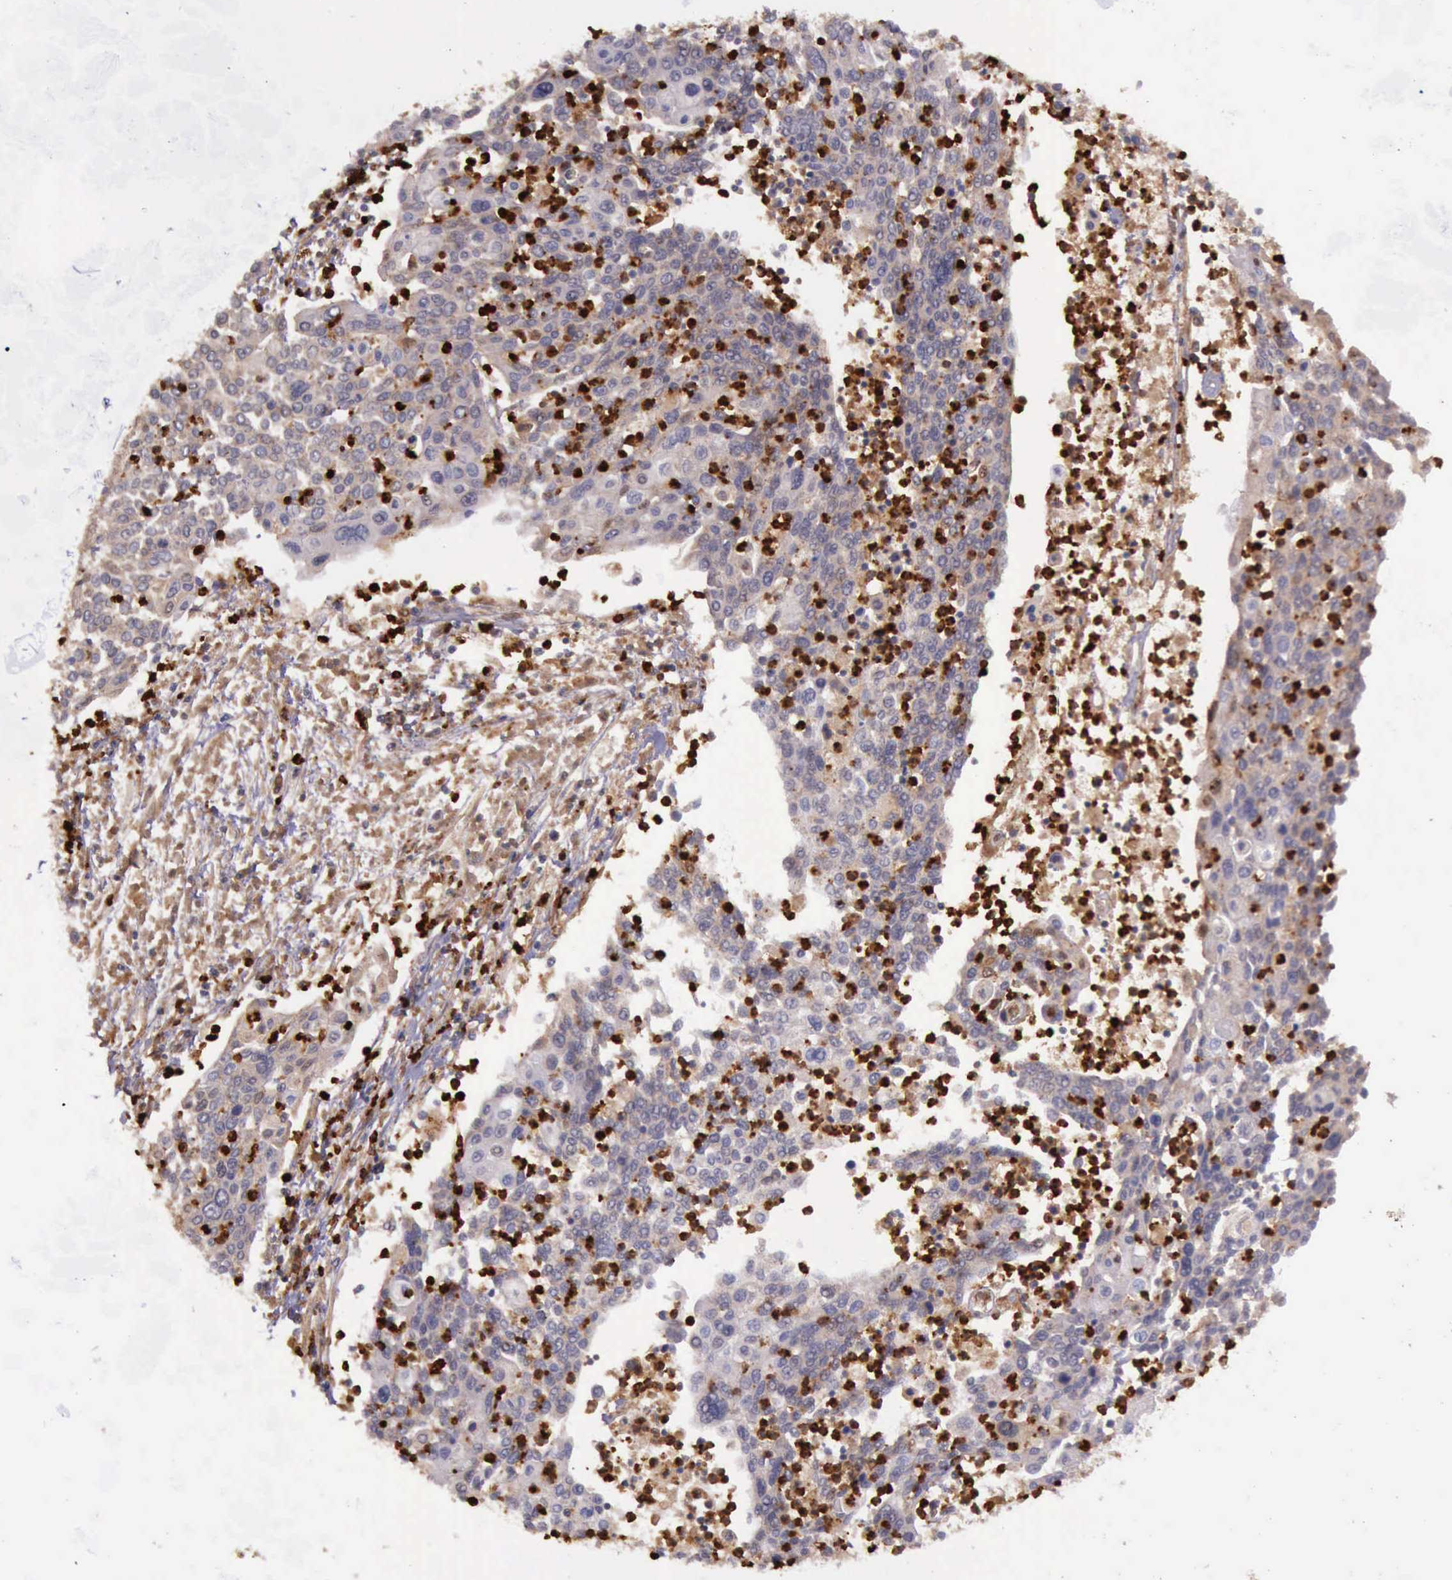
{"staining": {"intensity": "weak", "quantity": "25%-75%", "location": "cytoplasmic/membranous"}, "tissue": "cervical cancer", "cell_type": "Tumor cells", "image_type": "cancer", "snomed": [{"axis": "morphology", "description": "Squamous cell carcinoma, NOS"}, {"axis": "topography", "description": "Cervix"}], "caption": "Immunohistochemistry (IHC) of human cervical cancer (squamous cell carcinoma) displays low levels of weak cytoplasmic/membranous positivity in approximately 25%-75% of tumor cells.", "gene": "ARMCX3", "patient": {"sex": "female", "age": 40}}